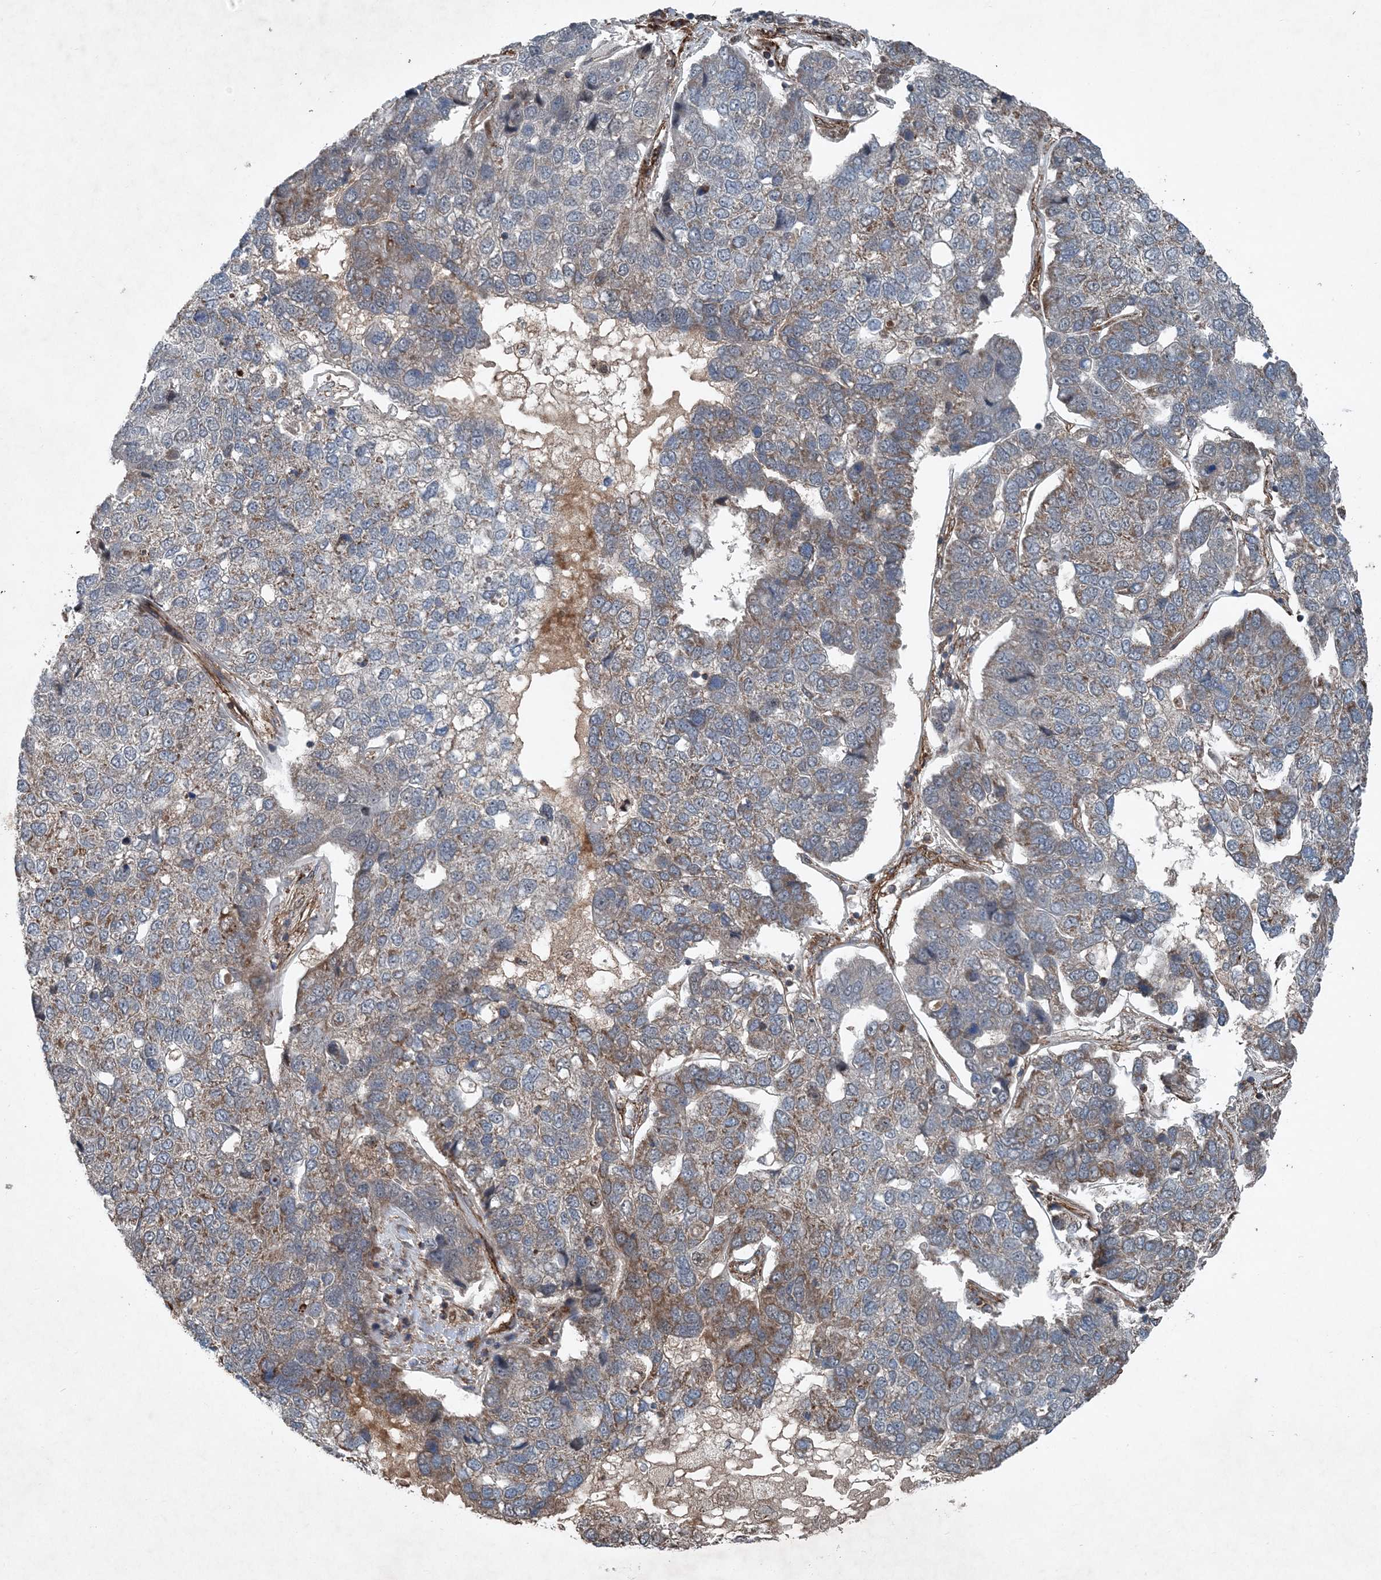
{"staining": {"intensity": "moderate", "quantity": "<25%", "location": "cytoplasmic/membranous"}, "tissue": "pancreatic cancer", "cell_type": "Tumor cells", "image_type": "cancer", "snomed": [{"axis": "morphology", "description": "Adenocarcinoma, NOS"}, {"axis": "topography", "description": "Pancreas"}], "caption": "IHC of pancreatic cancer demonstrates low levels of moderate cytoplasmic/membranous positivity in about <25% of tumor cells.", "gene": "NDUFA2", "patient": {"sex": "female", "age": 61}}